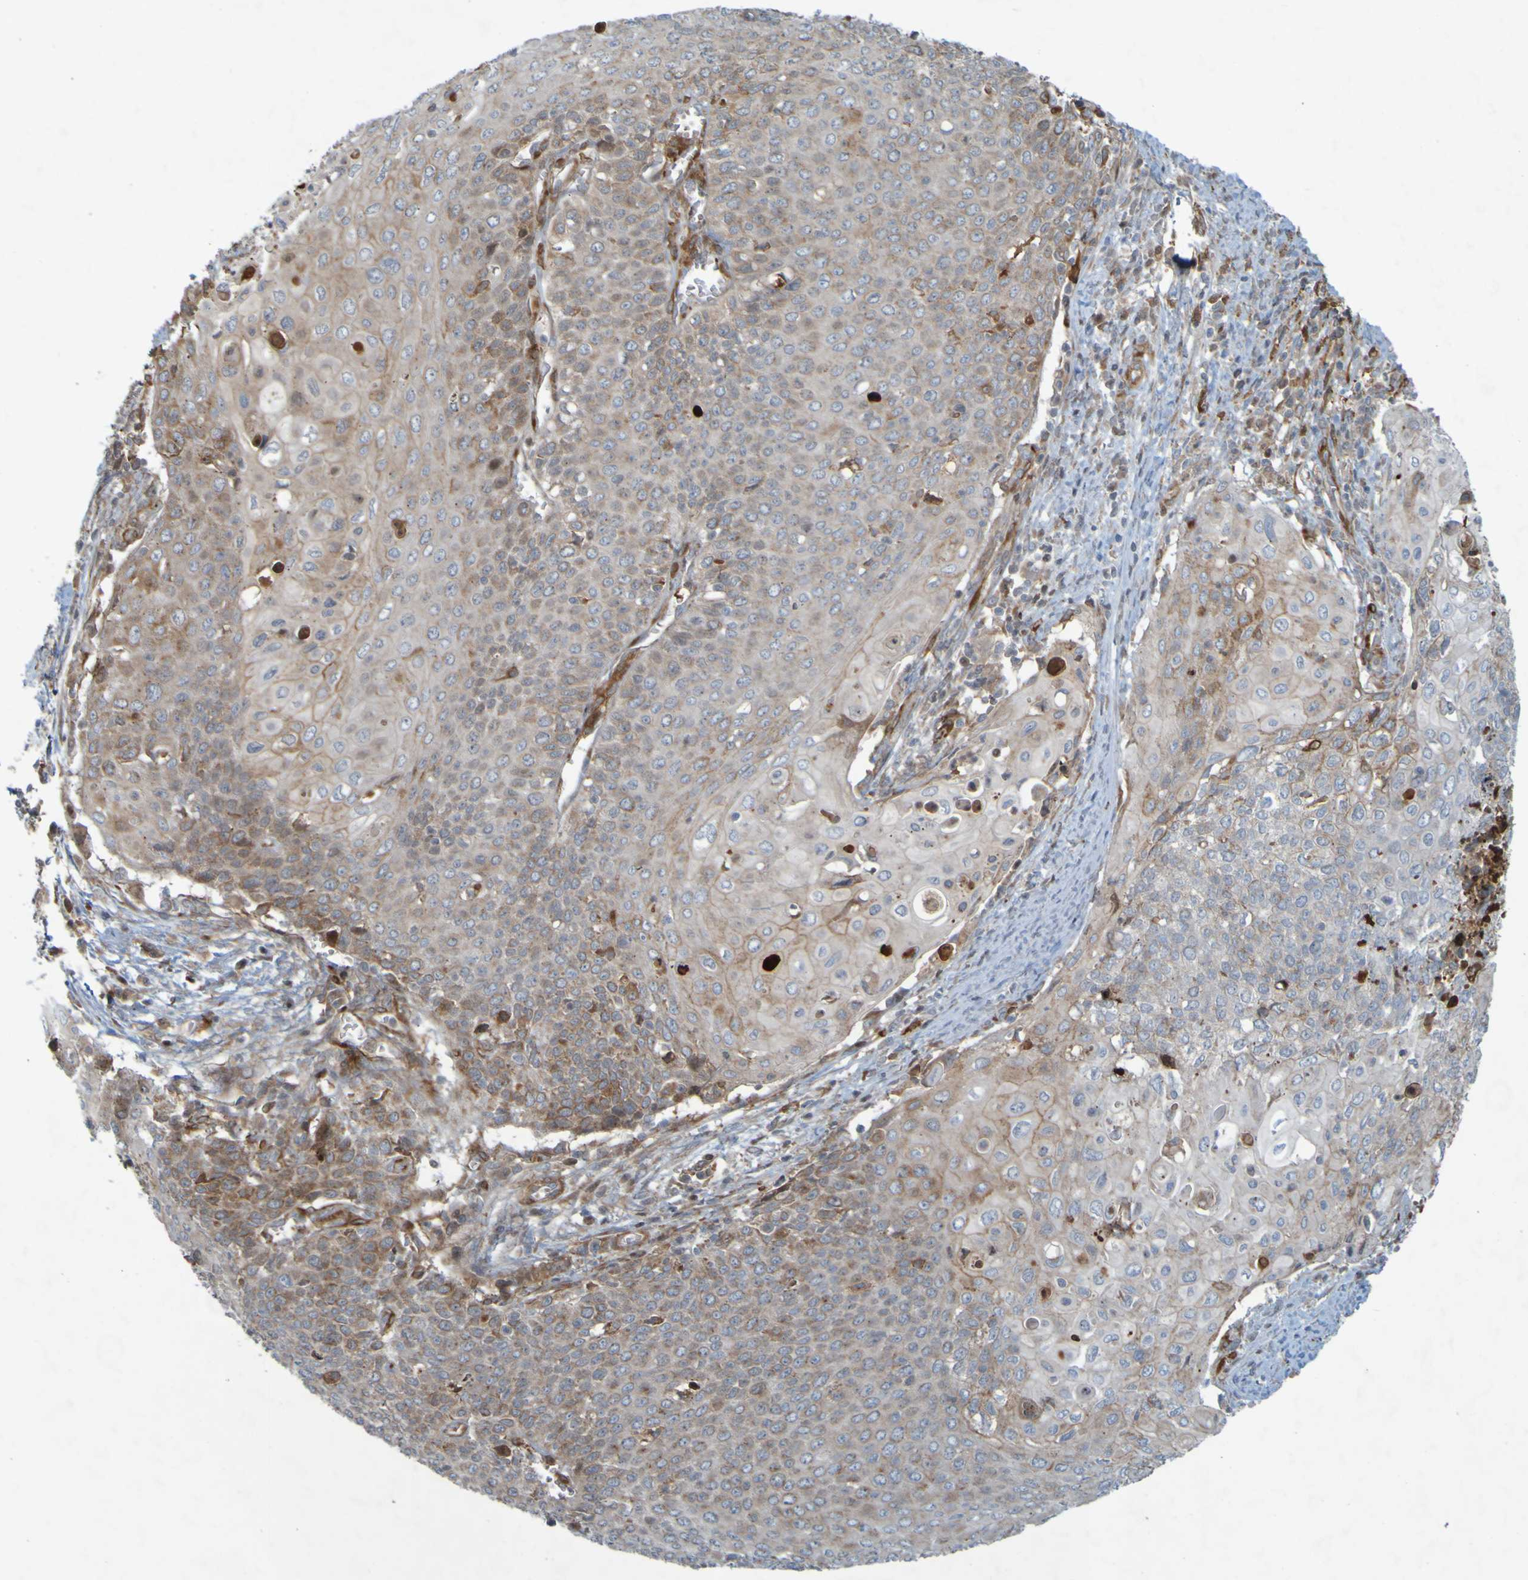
{"staining": {"intensity": "moderate", "quantity": "<25%", "location": "cytoplasmic/membranous"}, "tissue": "cervical cancer", "cell_type": "Tumor cells", "image_type": "cancer", "snomed": [{"axis": "morphology", "description": "Squamous cell carcinoma, NOS"}, {"axis": "topography", "description": "Cervix"}], "caption": "Moderate cytoplasmic/membranous protein staining is seen in about <25% of tumor cells in cervical cancer (squamous cell carcinoma). (Stains: DAB in brown, nuclei in blue, Microscopy: brightfield microscopy at high magnification).", "gene": "GUCY1A1", "patient": {"sex": "female", "age": 39}}